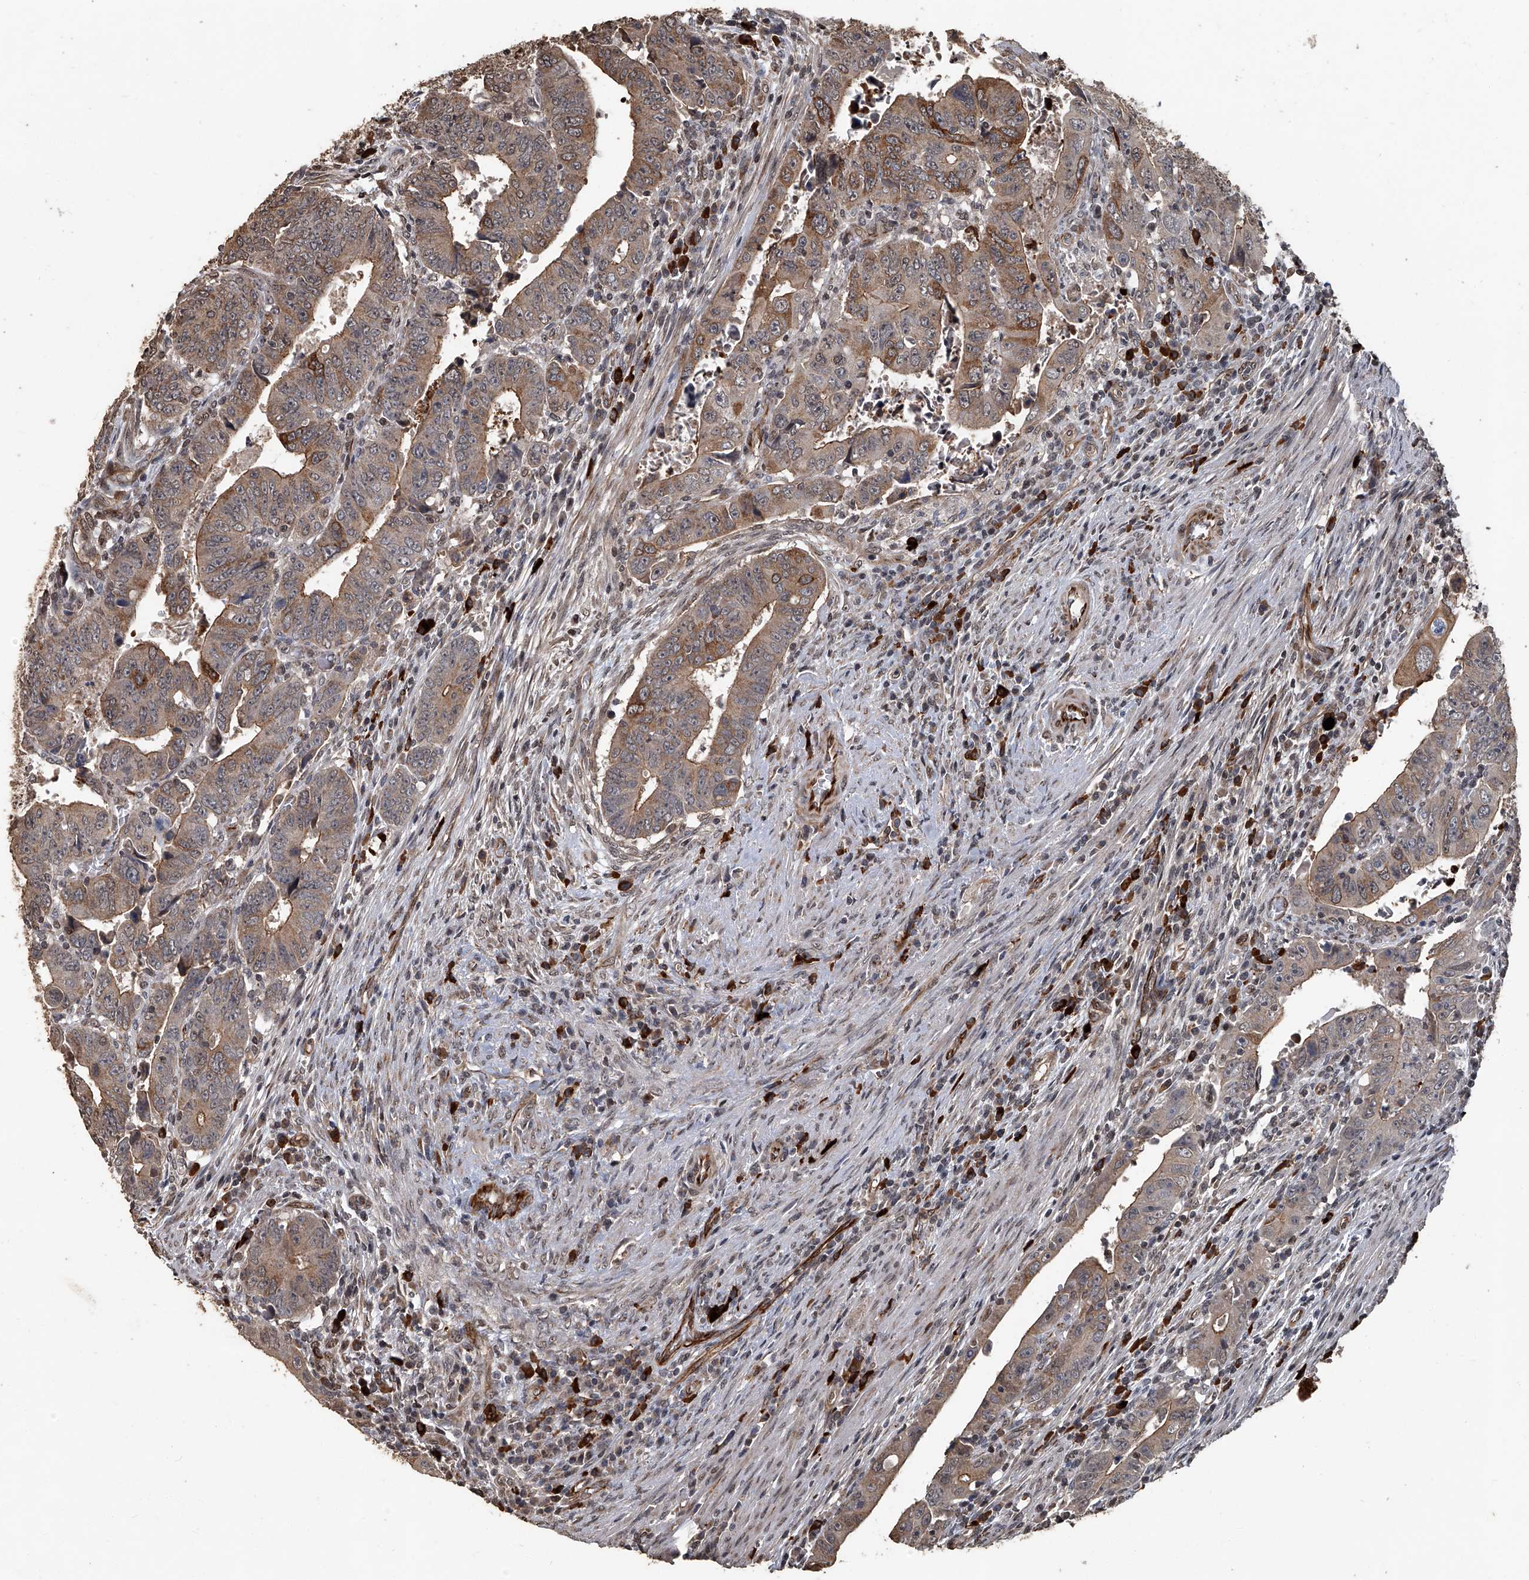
{"staining": {"intensity": "moderate", "quantity": ">75%", "location": "cytoplasmic/membranous"}, "tissue": "colorectal cancer", "cell_type": "Tumor cells", "image_type": "cancer", "snomed": [{"axis": "morphology", "description": "Normal tissue, NOS"}, {"axis": "morphology", "description": "Adenocarcinoma, NOS"}, {"axis": "topography", "description": "Rectum"}], "caption": "IHC micrograph of human colorectal cancer (adenocarcinoma) stained for a protein (brown), which demonstrates medium levels of moderate cytoplasmic/membranous expression in approximately >75% of tumor cells.", "gene": "GPR132", "patient": {"sex": "female", "age": 65}}